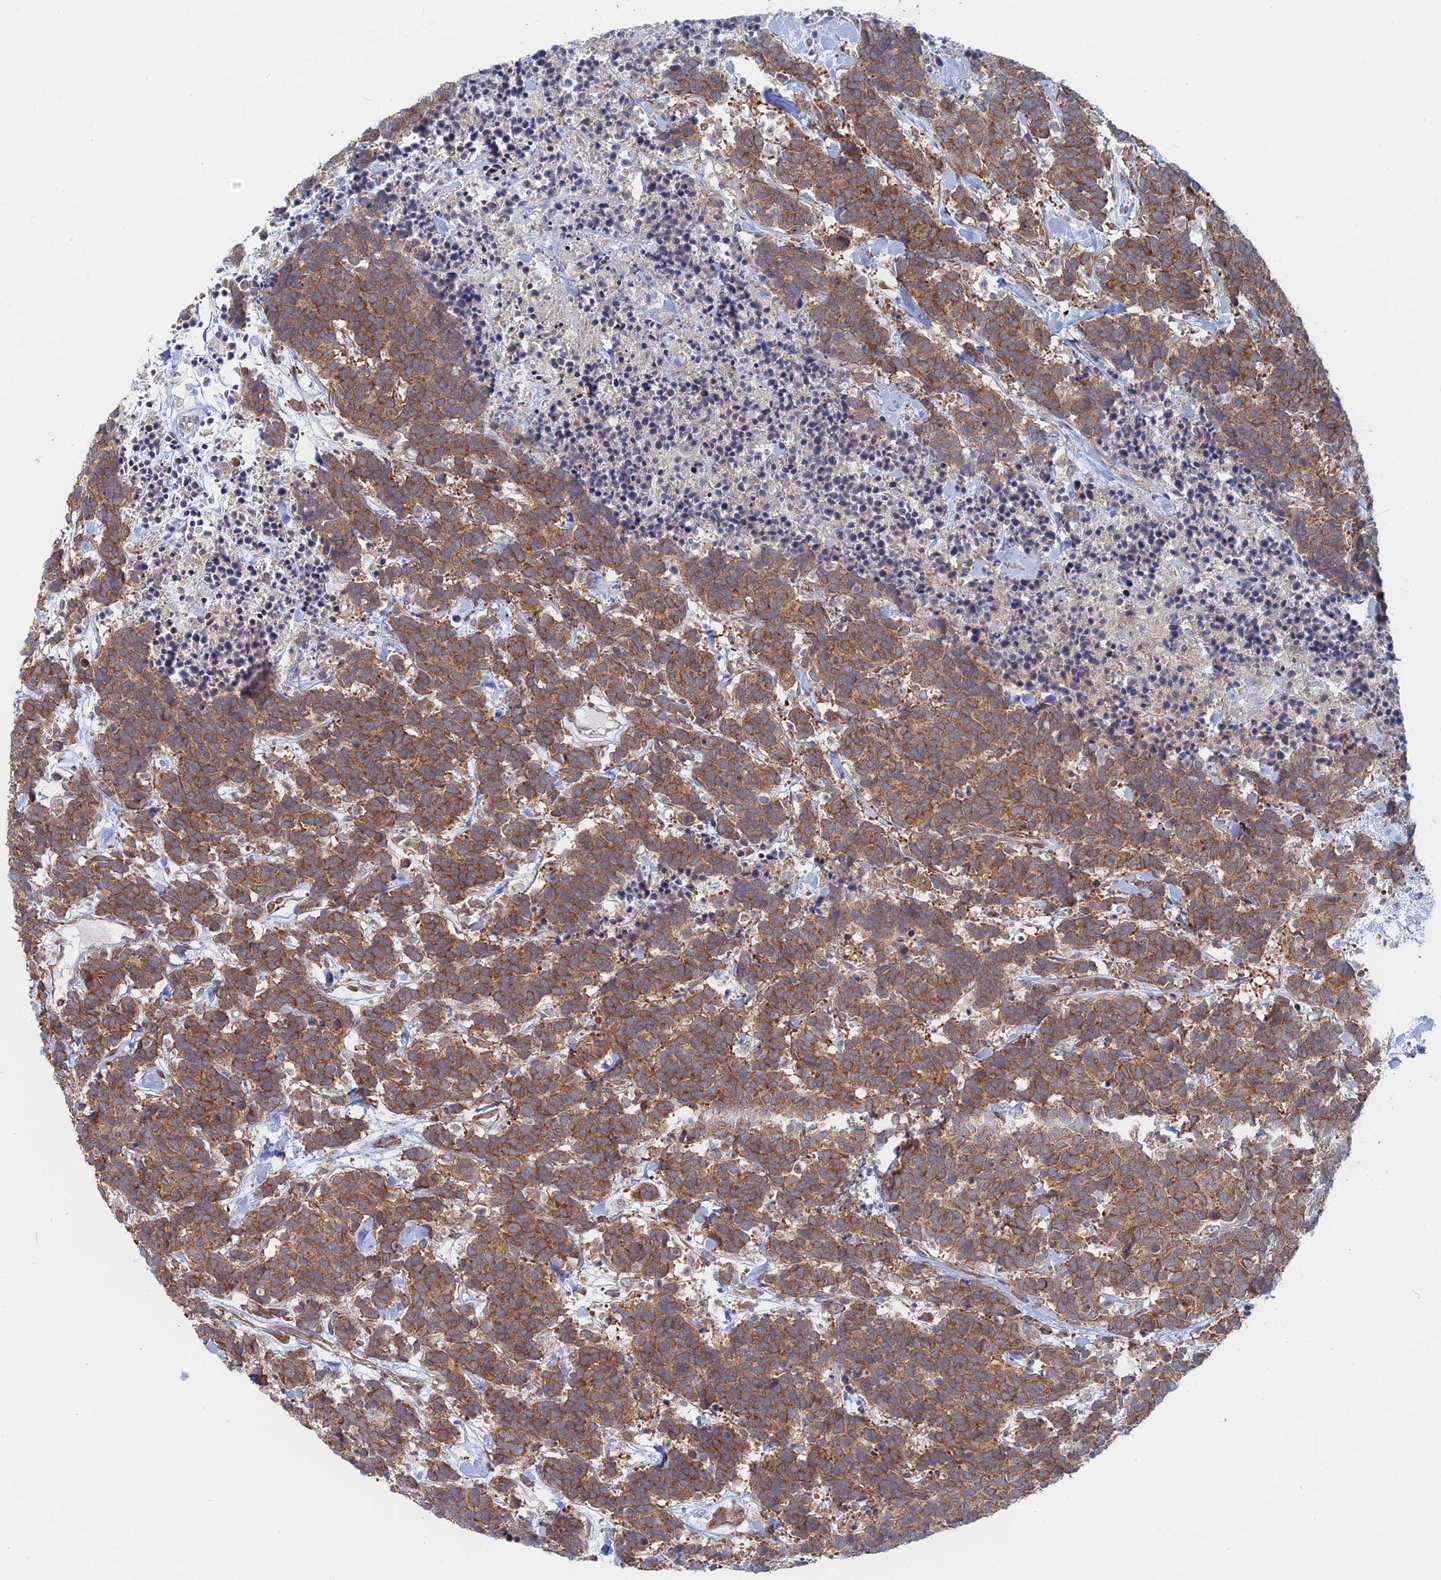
{"staining": {"intensity": "moderate", "quantity": ">75%", "location": "cytoplasmic/membranous"}, "tissue": "carcinoid", "cell_type": "Tumor cells", "image_type": "cancer", "snomed": [{"axis": "morphology", "description": "Carcinoma, NOS"}, {"axis": "morphology", "description": "Carcinoid, malignant, NOS"}, {"axis": "topography", "description": "Prostate"}], "caption": "A medium amount of moderate cytoplasmic/membranous expression is seen in about >75% of tumor cells in carcinoid tissue.", "gene": "TBC1D30", "patient": {"sex": "male", "age": 57}}